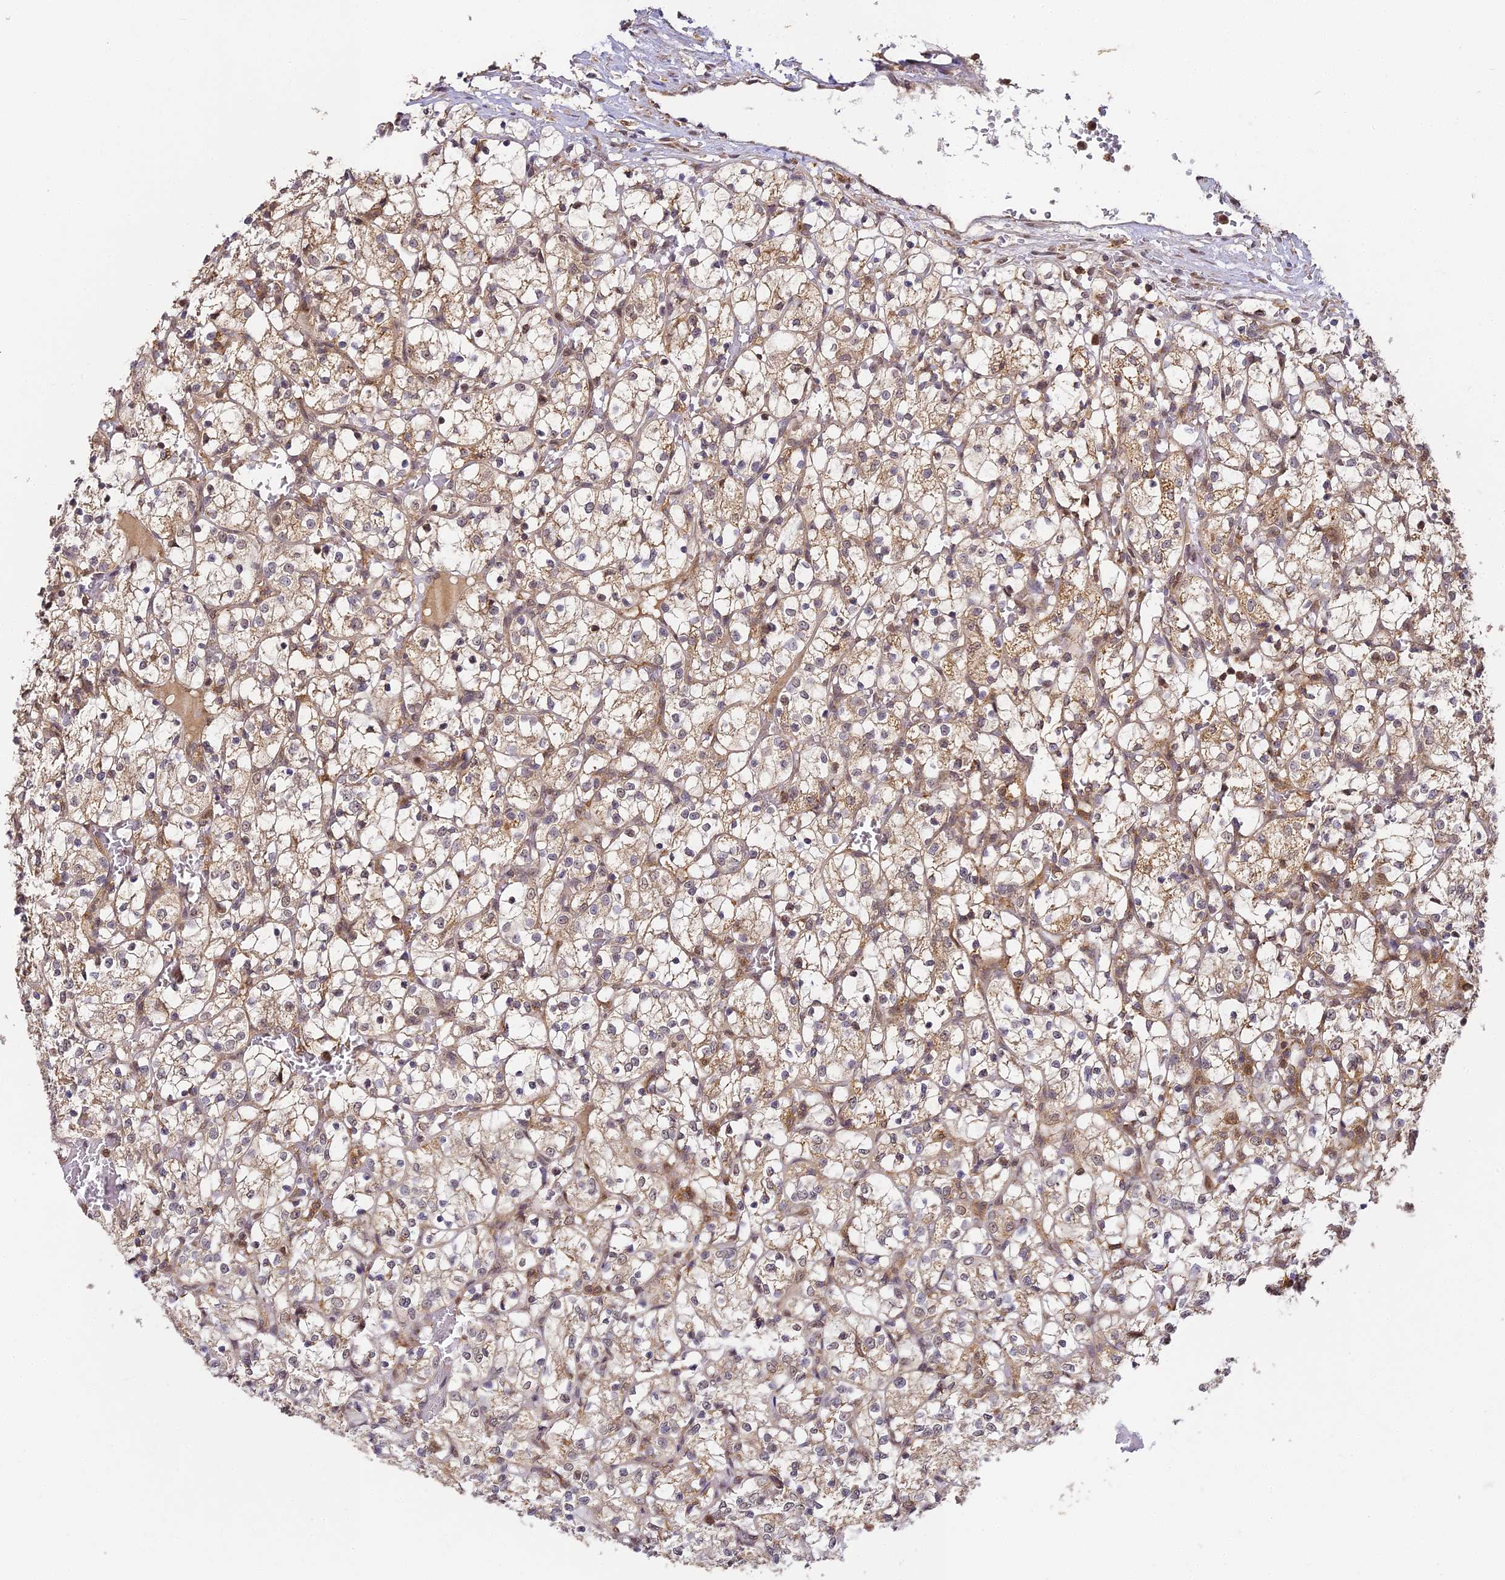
{"staining": {"intensity": "weak", "quantity": ">75%", "location": "cytoplasmic/membranous"}, "tissue": "renal cancer", "cell_type": "Tumor cells", "image_type": "cancer", "snomed": [{"axis": "morphology", "description": "Adenocarcinoma, NOS"}, {"axis": "topography", "description": "Kidney"}], "caption": "Immunohistochemical staining of renal cancer demonstrates weak cytoplasmic/membranous protein staining in about >75% of tumor cells.", "gene": "ZNF443", "patient": {"sex": "female", "age": 69}}